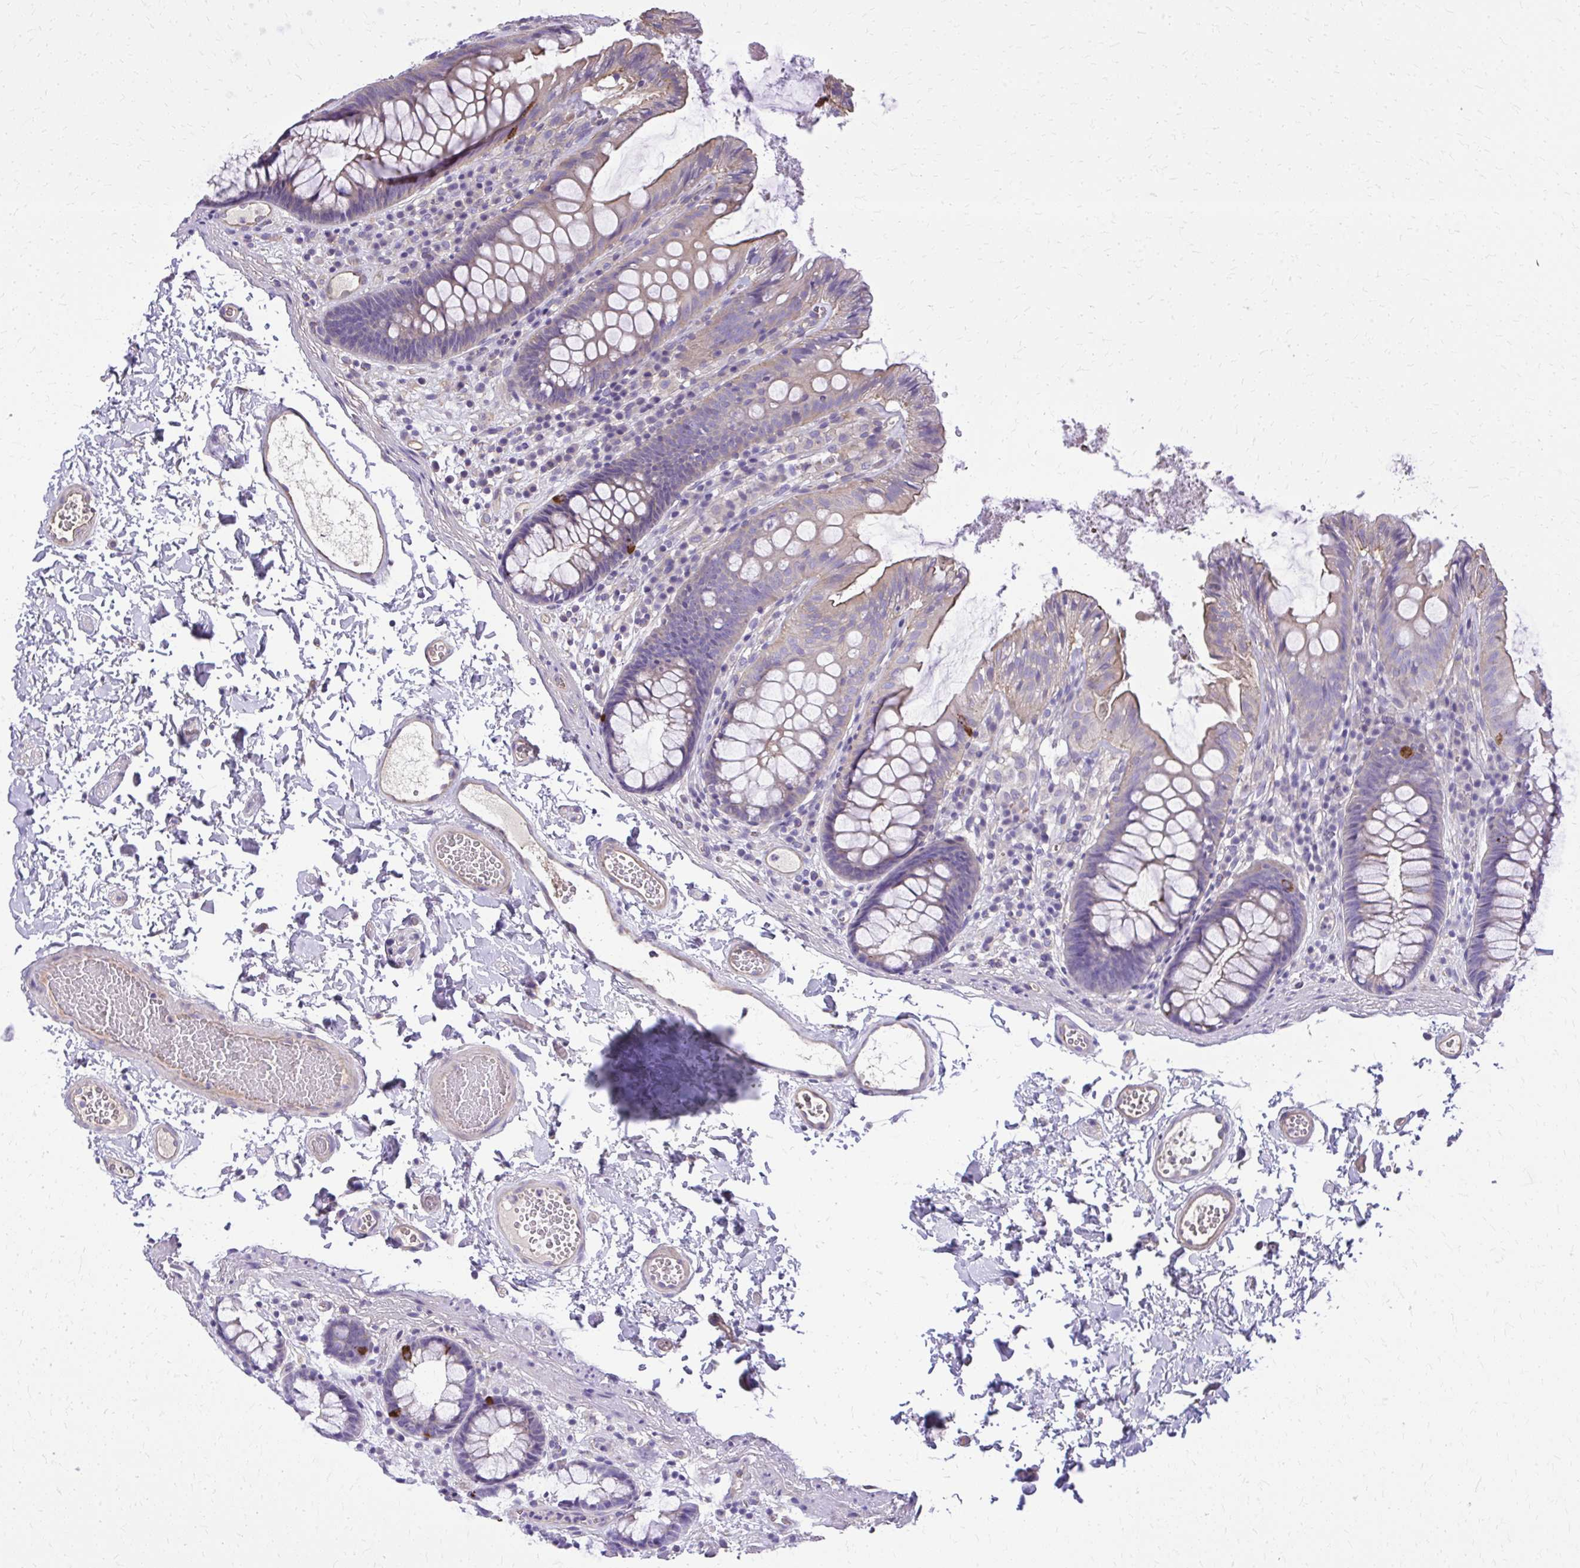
{"staining": {"intensity": "weak", "quantity": ">75%", "location": "cytoplasmic/membranous"}, "tissue": "colon", "cell_type": "Endothelial cells", "image_type": "normal", "snomed": [{"axis": "morphology", "description": "Normal tissue, NOS"}, {"axis": "topography", "description": "Colon"}, {"axis": "topography", "description": "Peripheral nerve tissue"}], "caption": "Colon stained with DAB immunohistochemistry exhibits low levels of weak cytoplasmic/membranous positivity in about >75% of endothelial cells. The staining was performed using DAB (3,3'-diaminobenzidine), with brown indicating positive protein expression. Nuclei are stained blue with hematoxylin.", "gene": "RUNDC3B", "patient": {"sex": "male", "age": 84}}